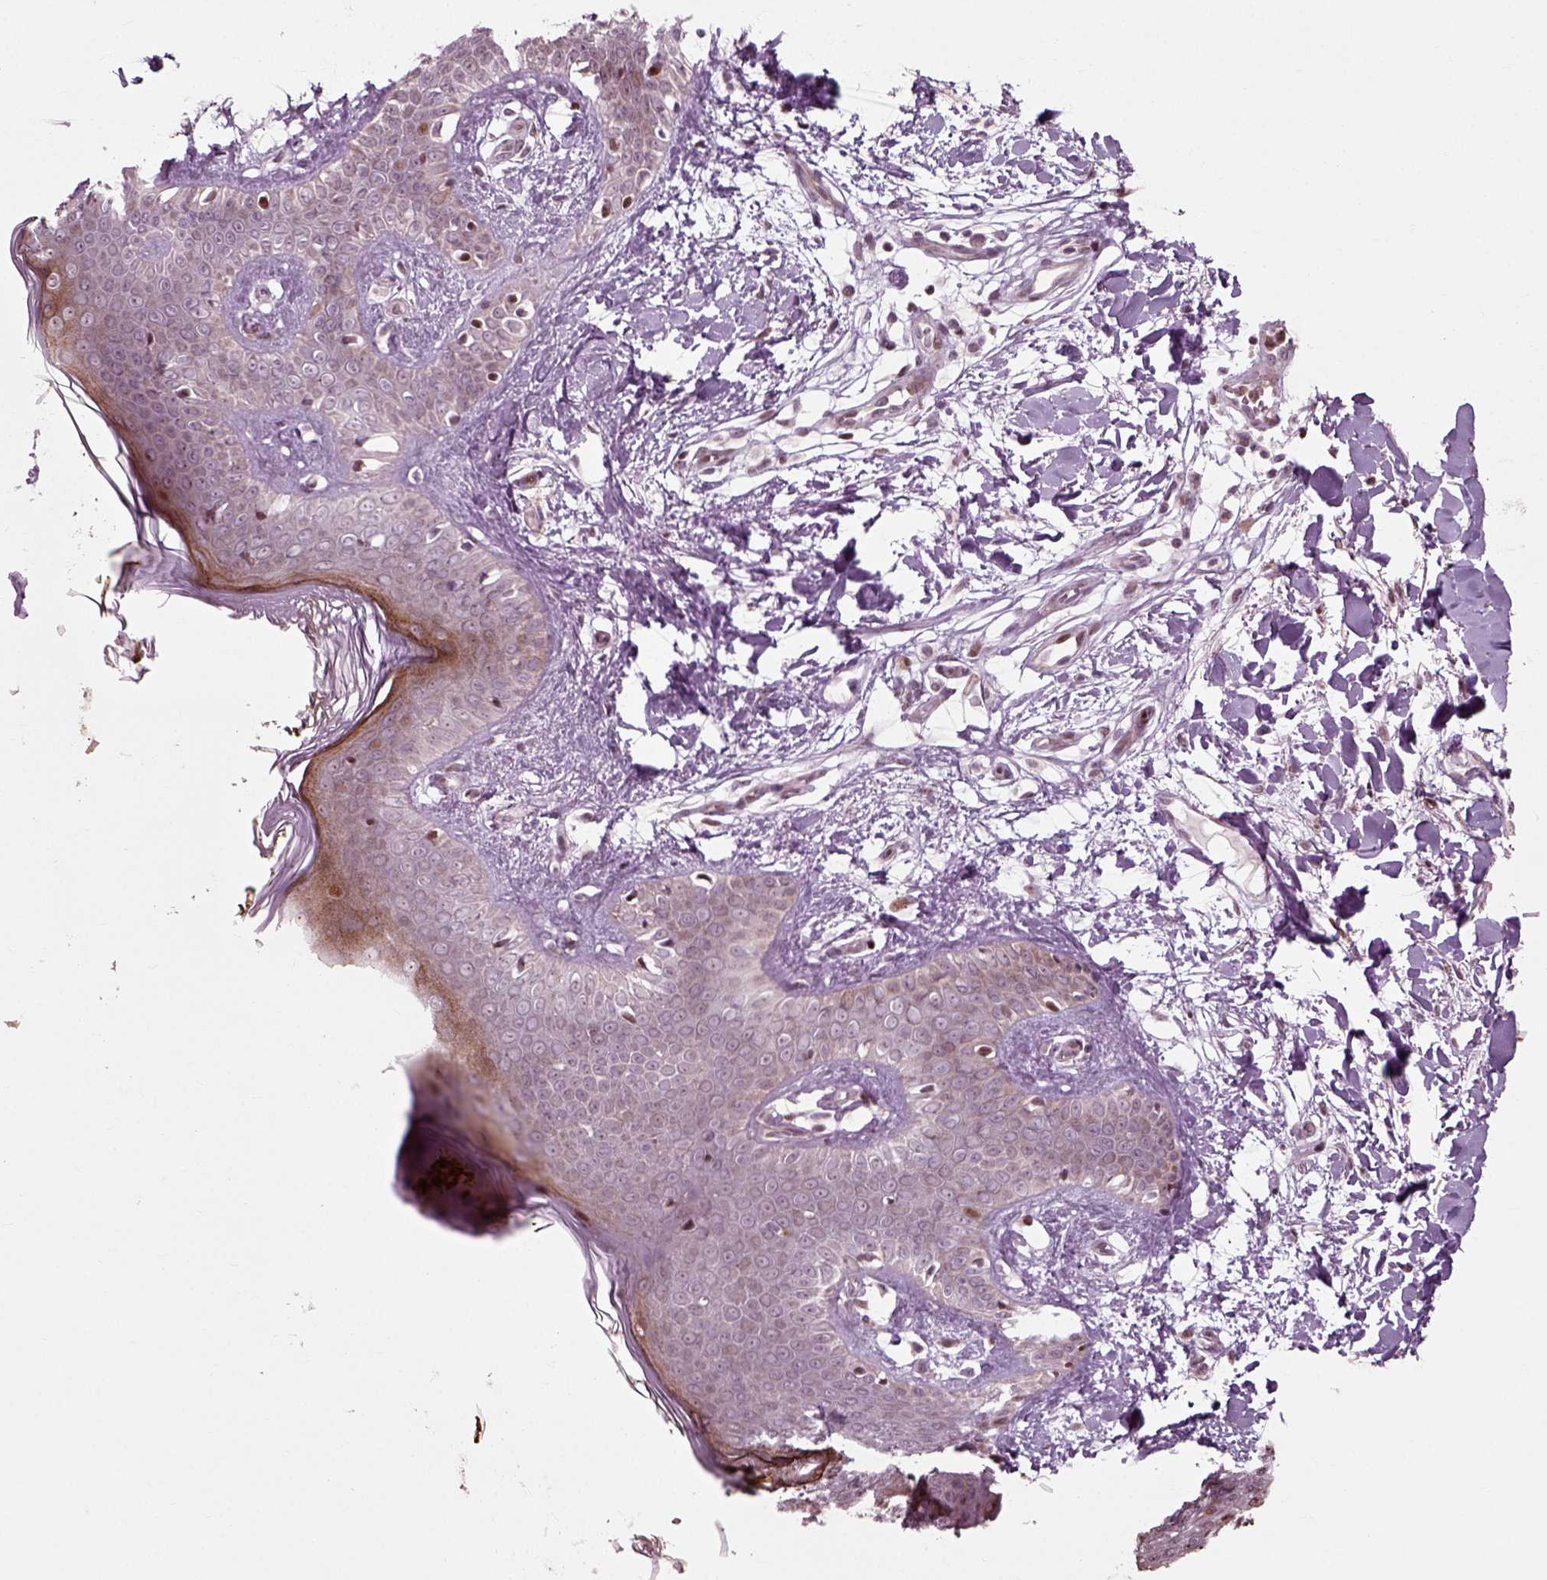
{"staining": {"intensity": "strong", "quantity": "<25%", "location": "nuclear"}, "tissue": "skin", "cell_type": "Fibroblasts", "image_type": "normal", "snomed": [{"axis": "morphology", "description": "Normal tissue, NOS"}, {"axis": "topography", "description": "Skin"}], "caption": "Immunohistochemistry (IHC) (DAB (3,3'-diaminobenzidine)) staining of unremarkable human skin shows strong nuclear protein staining in about <25% of fibroblasts.", "gene": "CDC14A", "patient": {"sex": "female", "age": 34}}